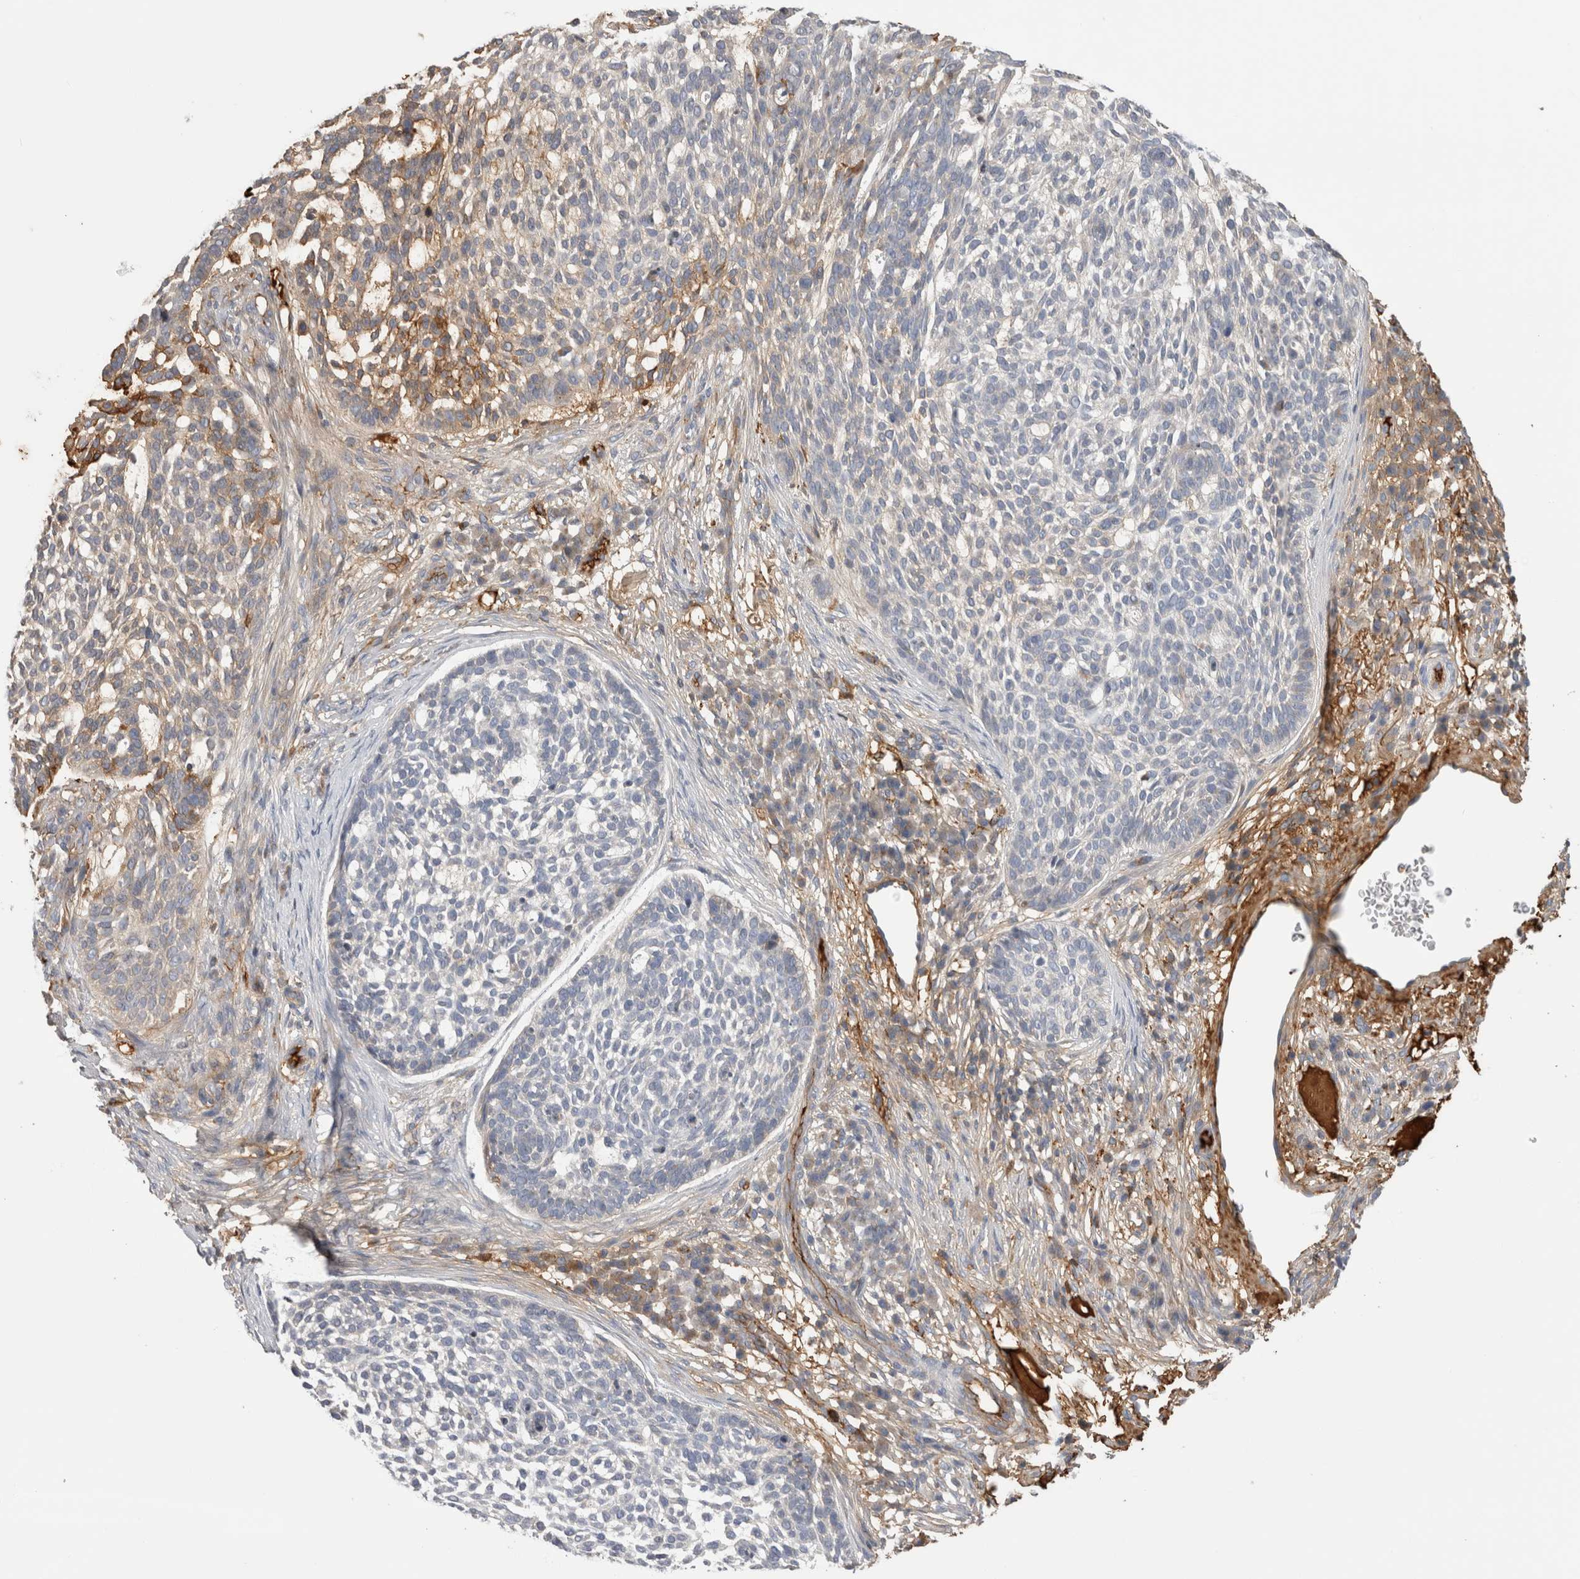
{"staining": {"intensity": "weak", "quantity": "<25%", "location": "cytoplasmic/membranous"}, "tissue": "skin cancer", "cell_type": "Tumor cells", "image_type": "cancer", "snomed": [{"axis": "morphology", "description": "Basal cell carcinoma"}, {"axis": "topography", "description": "Skin"}], "caption": "Immunohistochemistry (IHC) micrograph of neoplastic tissue: human basal cell carcinoma (skin) stained with DAB (3,3'-diaminobenzidine) exhibits no significant protein expression in tumor cells.", "gene": "TBCE", "patient": {"sex": "female", "age": 64}}